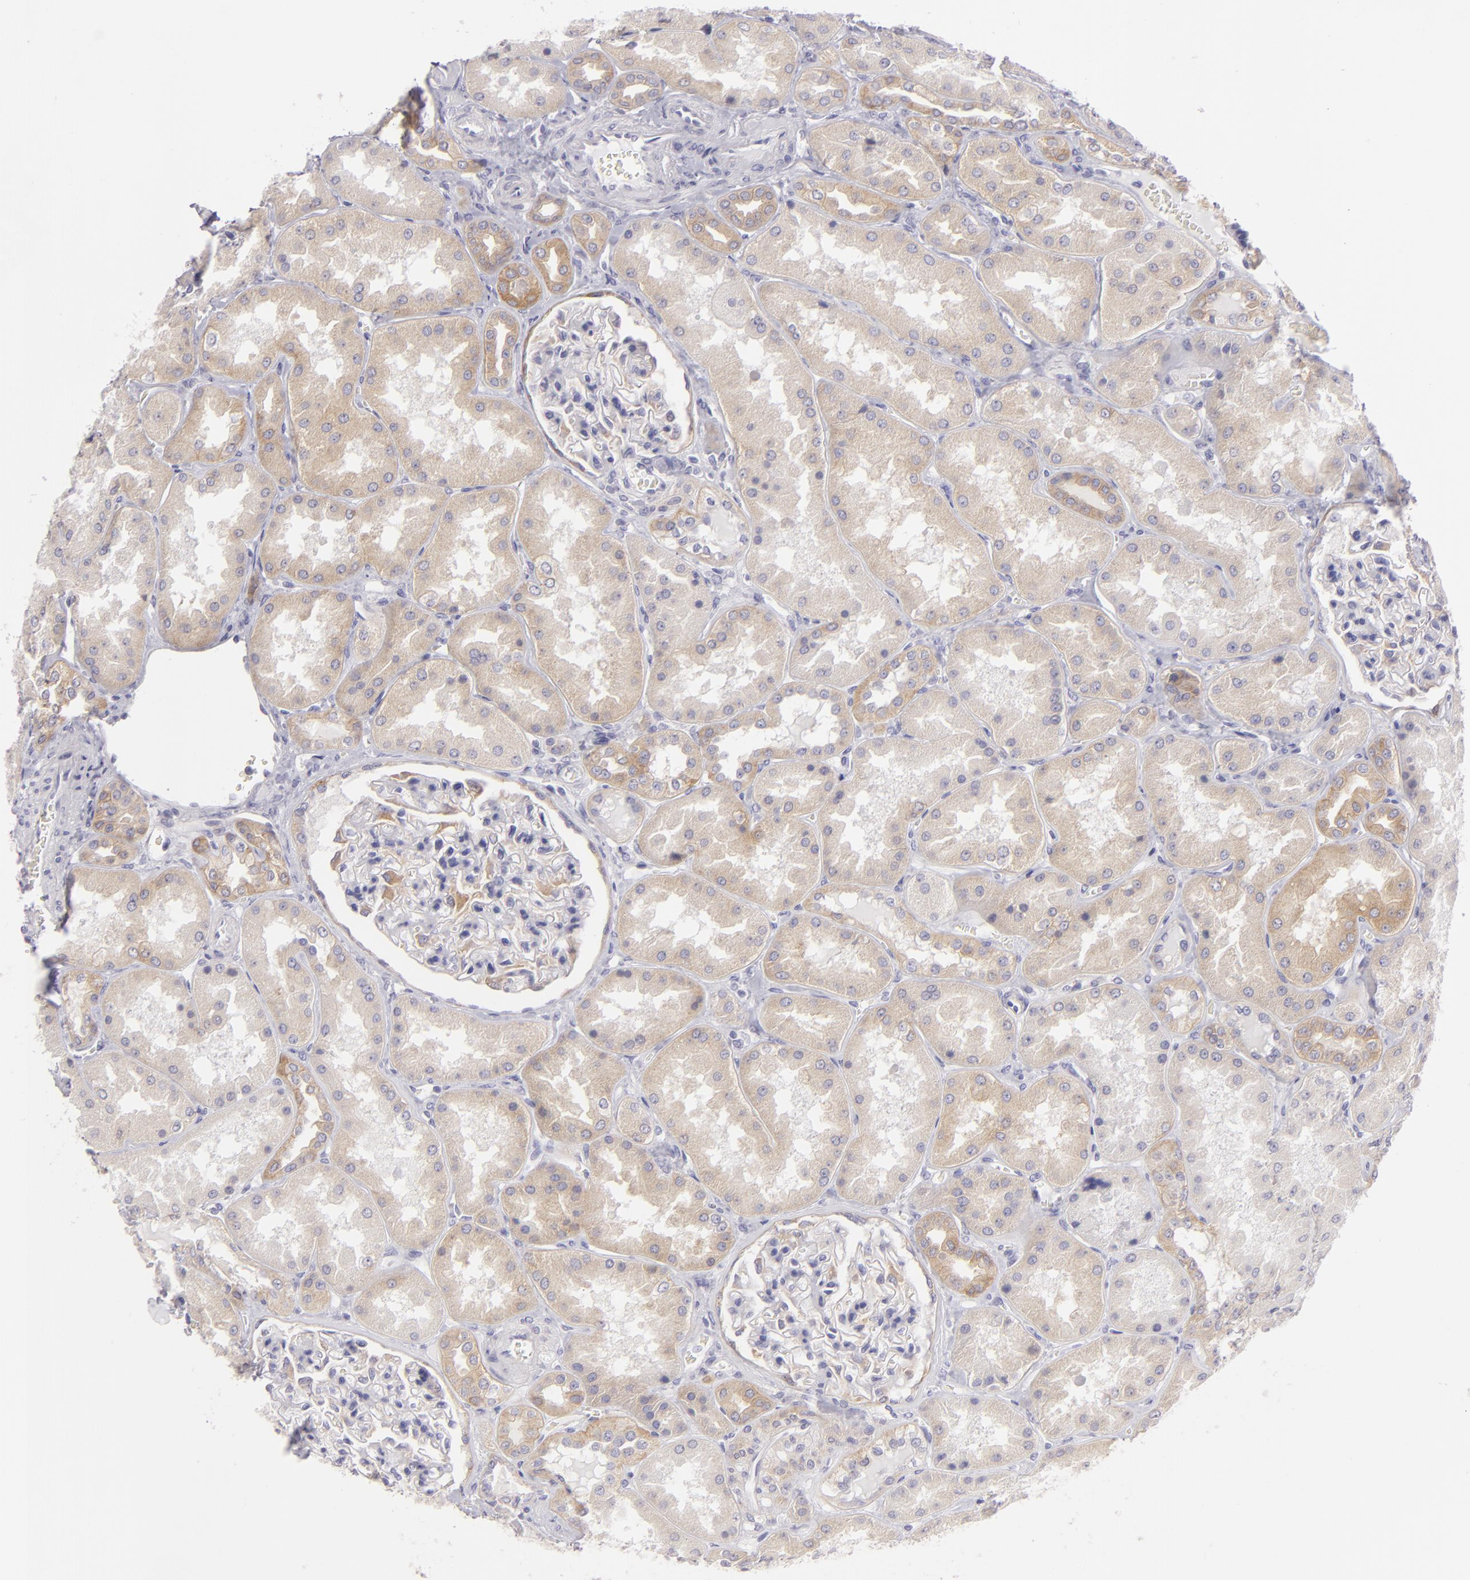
{"staining": {"intensity": "weak", "quantity": "25%-75%", "location": "cytoplasmic/membranous"}, "tissue": "kidney", "cell_type": "Cells in glomeruli", "image_type": "normal", "snomed": [{"axis": "morphology", "description": "Normal tissue, NOS"}, {"axis": "topography", "description": "Kidney"}], "caption": "DAB immunohistochemical staining of normal human kidney exhibits weak cytoplasmic/membranous protein staining in about 25%-75% of cells in glomeruli. (DAB (3,3'-diaminobenzidine) IHC with brightfield microscopy, high magnification).", "gene": "DLG4", "patient": {"sex": "female", "age": 56}}